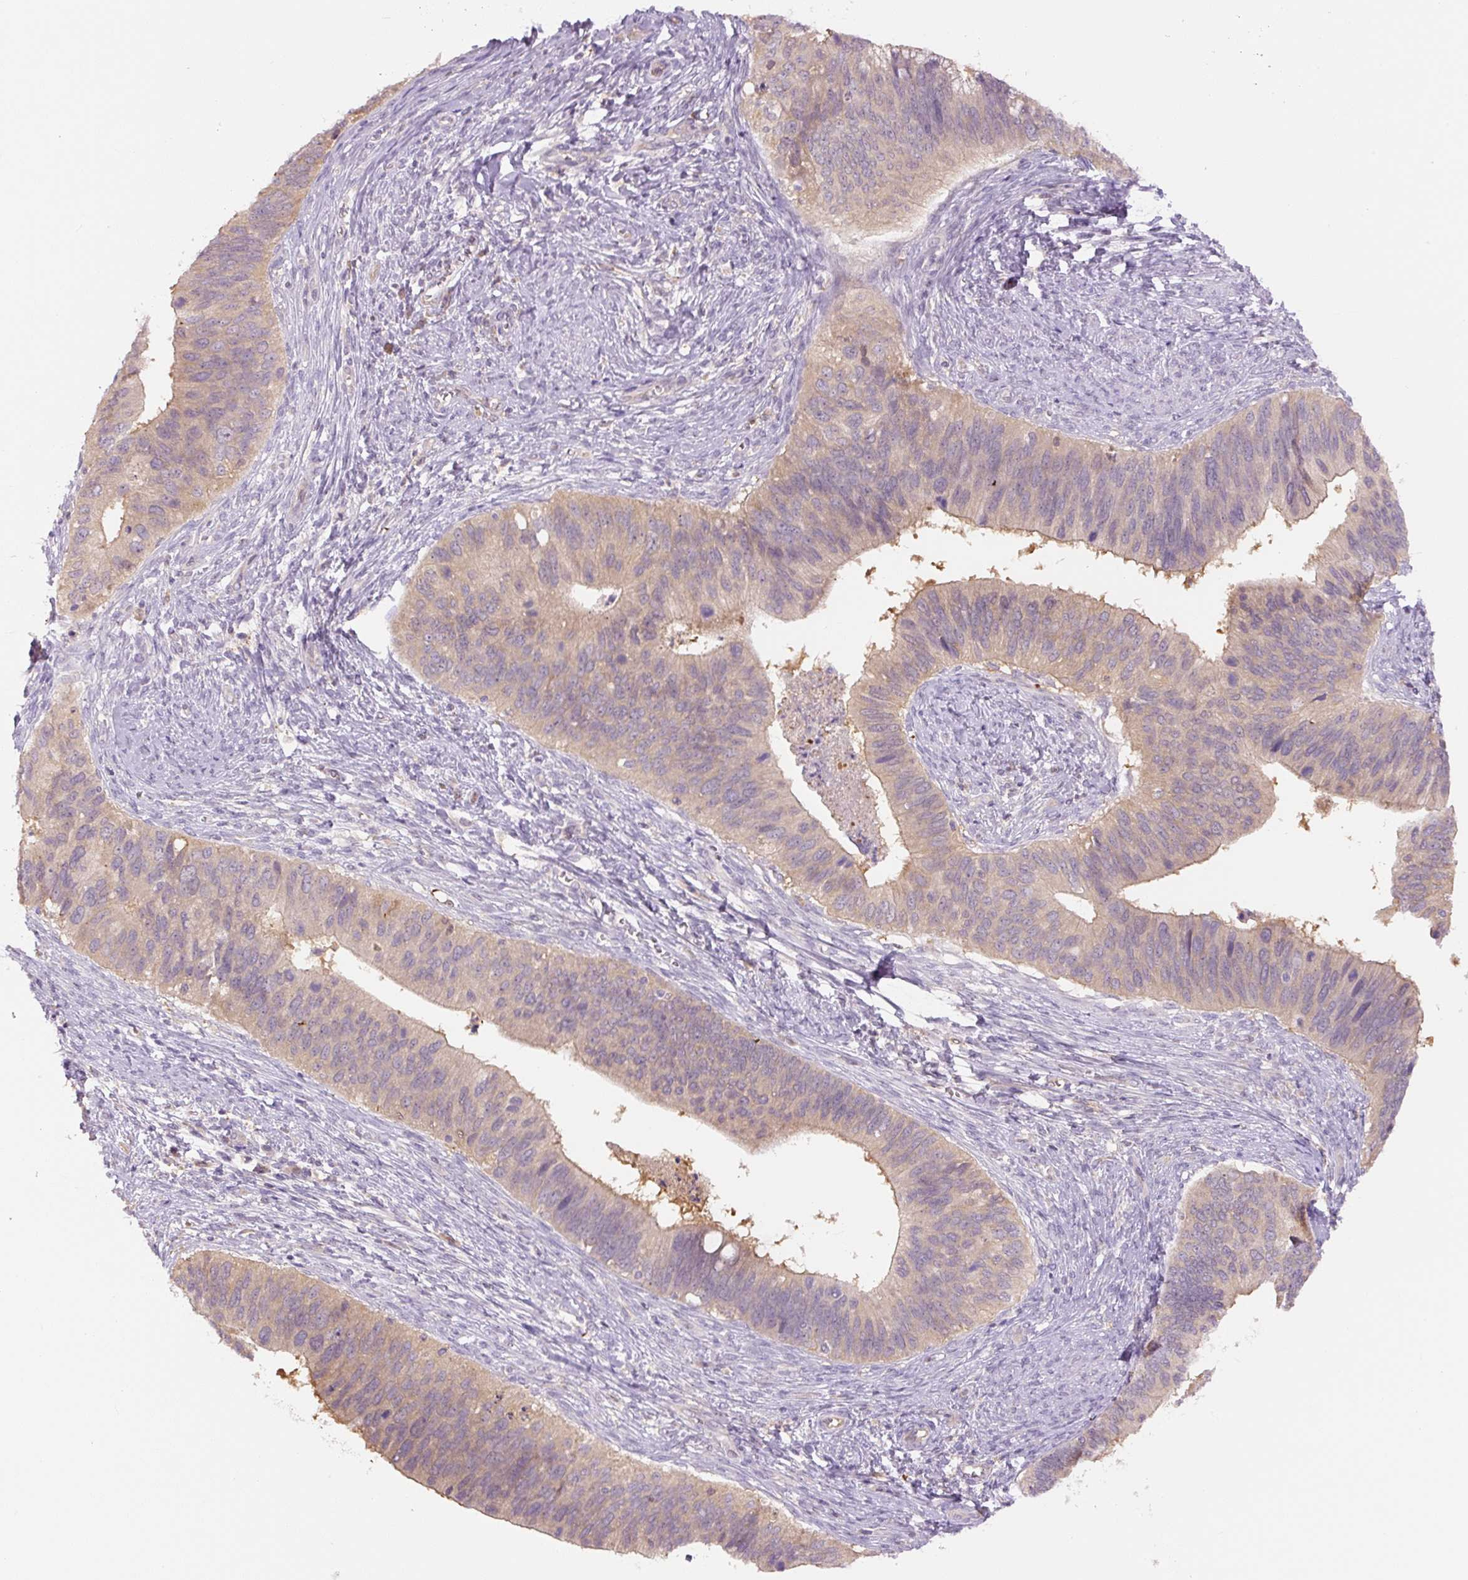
{"staining": {"intensity": "weak", "quantity": "<25%", "location": "cytoplasmic/membranous"}, "tissue": "cervical cancer", "cell_type": "Tumor cells", "image_type": "cancer", "snomed": [{"axis": "morphology", "description": "Adenocarcinoma, NOS"}, {"axis": "topography", "description": "Cervix"}], "caption": "Protein analysis of cervical cancer shows no significant staining in tumor cells.", "gene": "SPSB2", "patient": {"sex": "female", "age": 42}}